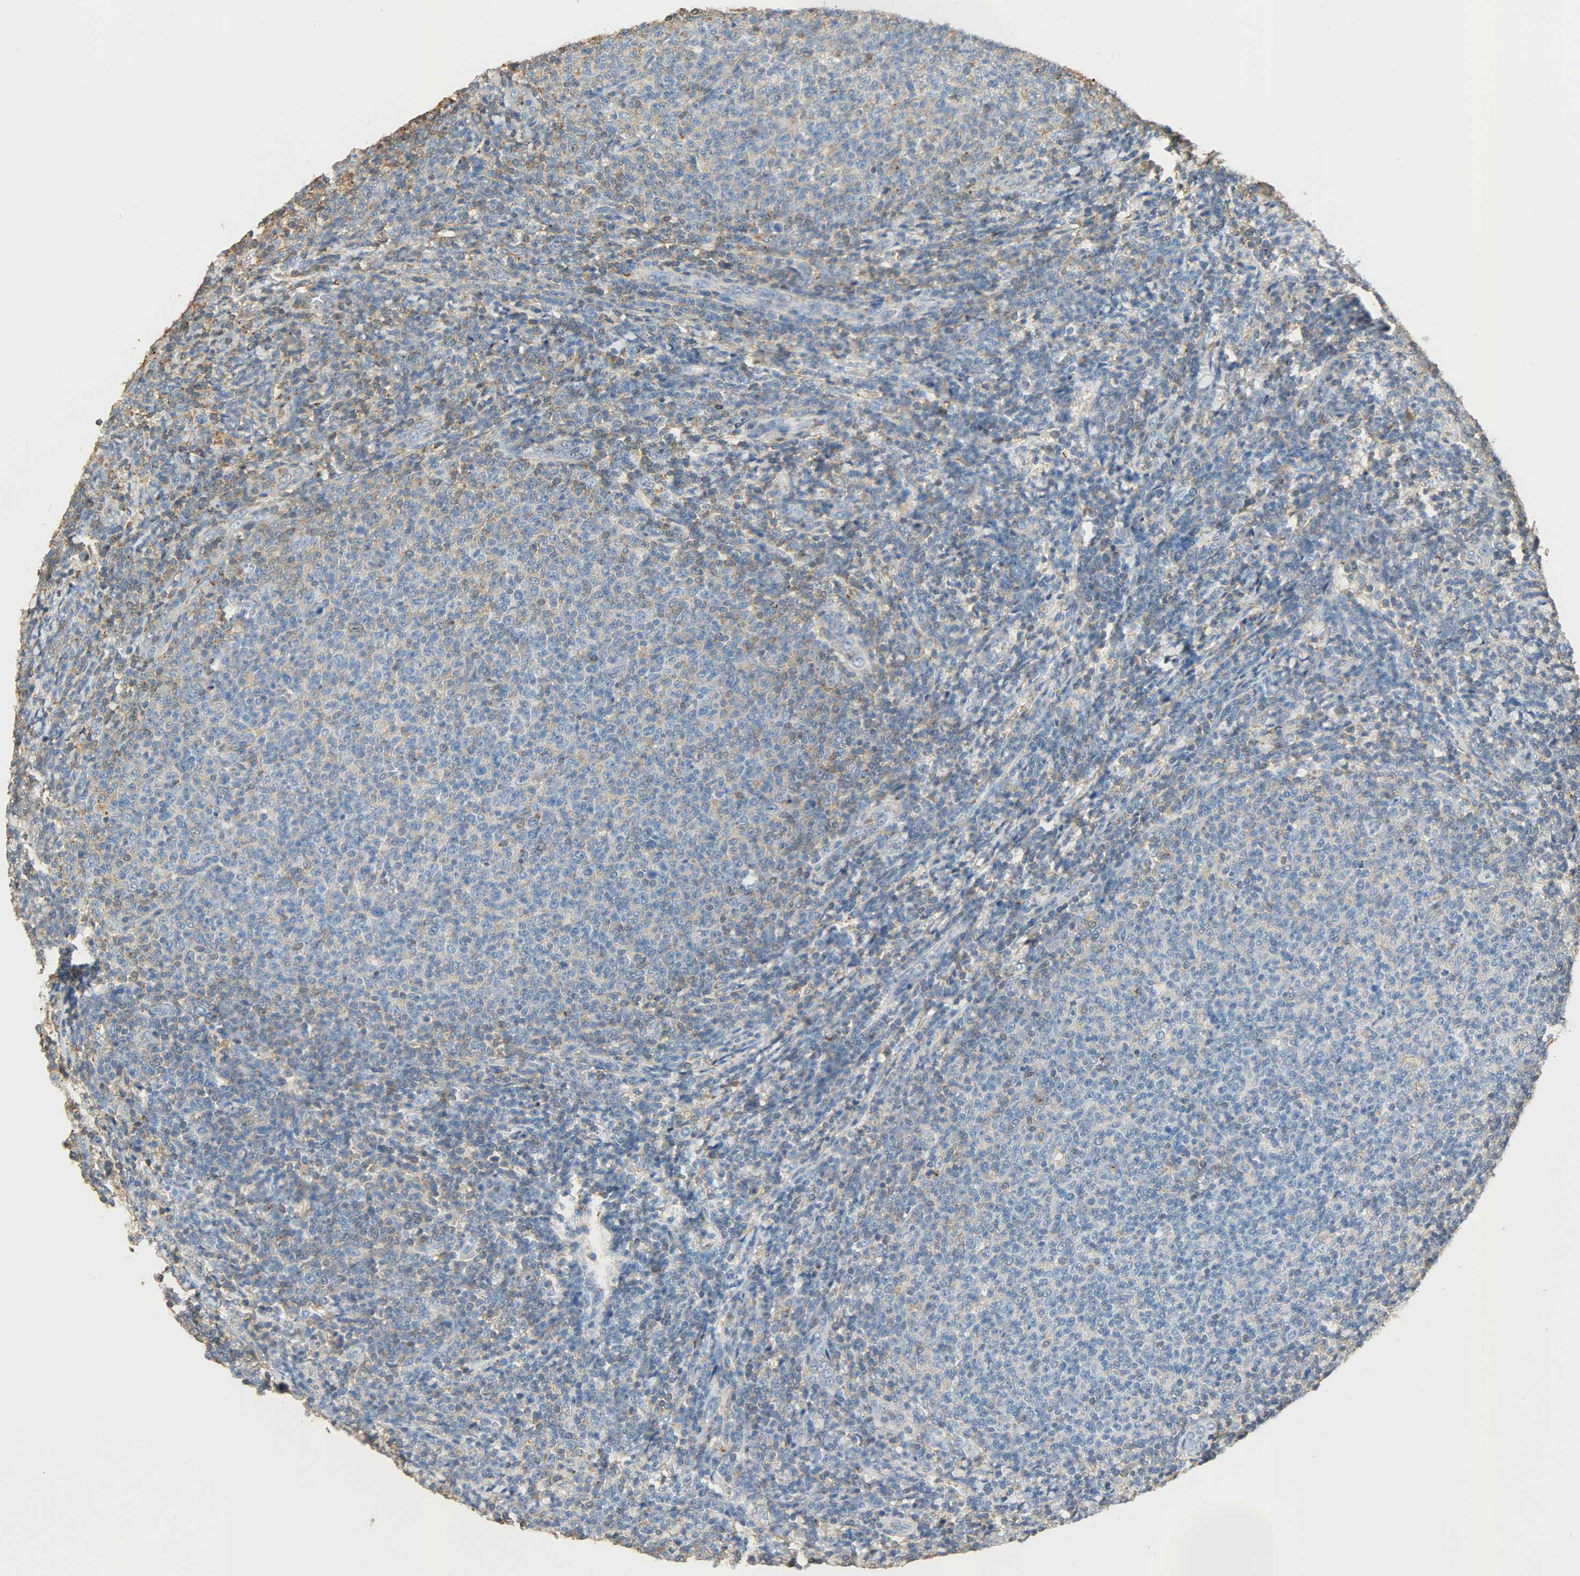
{"staining": {"intensity": "weak", "quantity": "25%-75%", "location": "cytoplasmic/membranous"}, "tissue": "lymphoma", "cell_type": "Tumor cells", "image_type": "cancer", "snomed": [{"axis": "morphology", "description": "Malignant lymphoma, non-Hodgkin's type, Low grade"}, {"axis": "topography", "description": "Lymph node"}], "caption": "Immunohistochemistry (IHC) photomicrograph of human malignant lymphoma, non-Hodgkin's type (low-grade) stained for a protein (brown), which reveals low levels of weak cytoplasmic/membranous expression in approximately 25%-75% of tumor cells.", "gene": "ANXA6", "patient": {"sex": "male", "age": 66}}